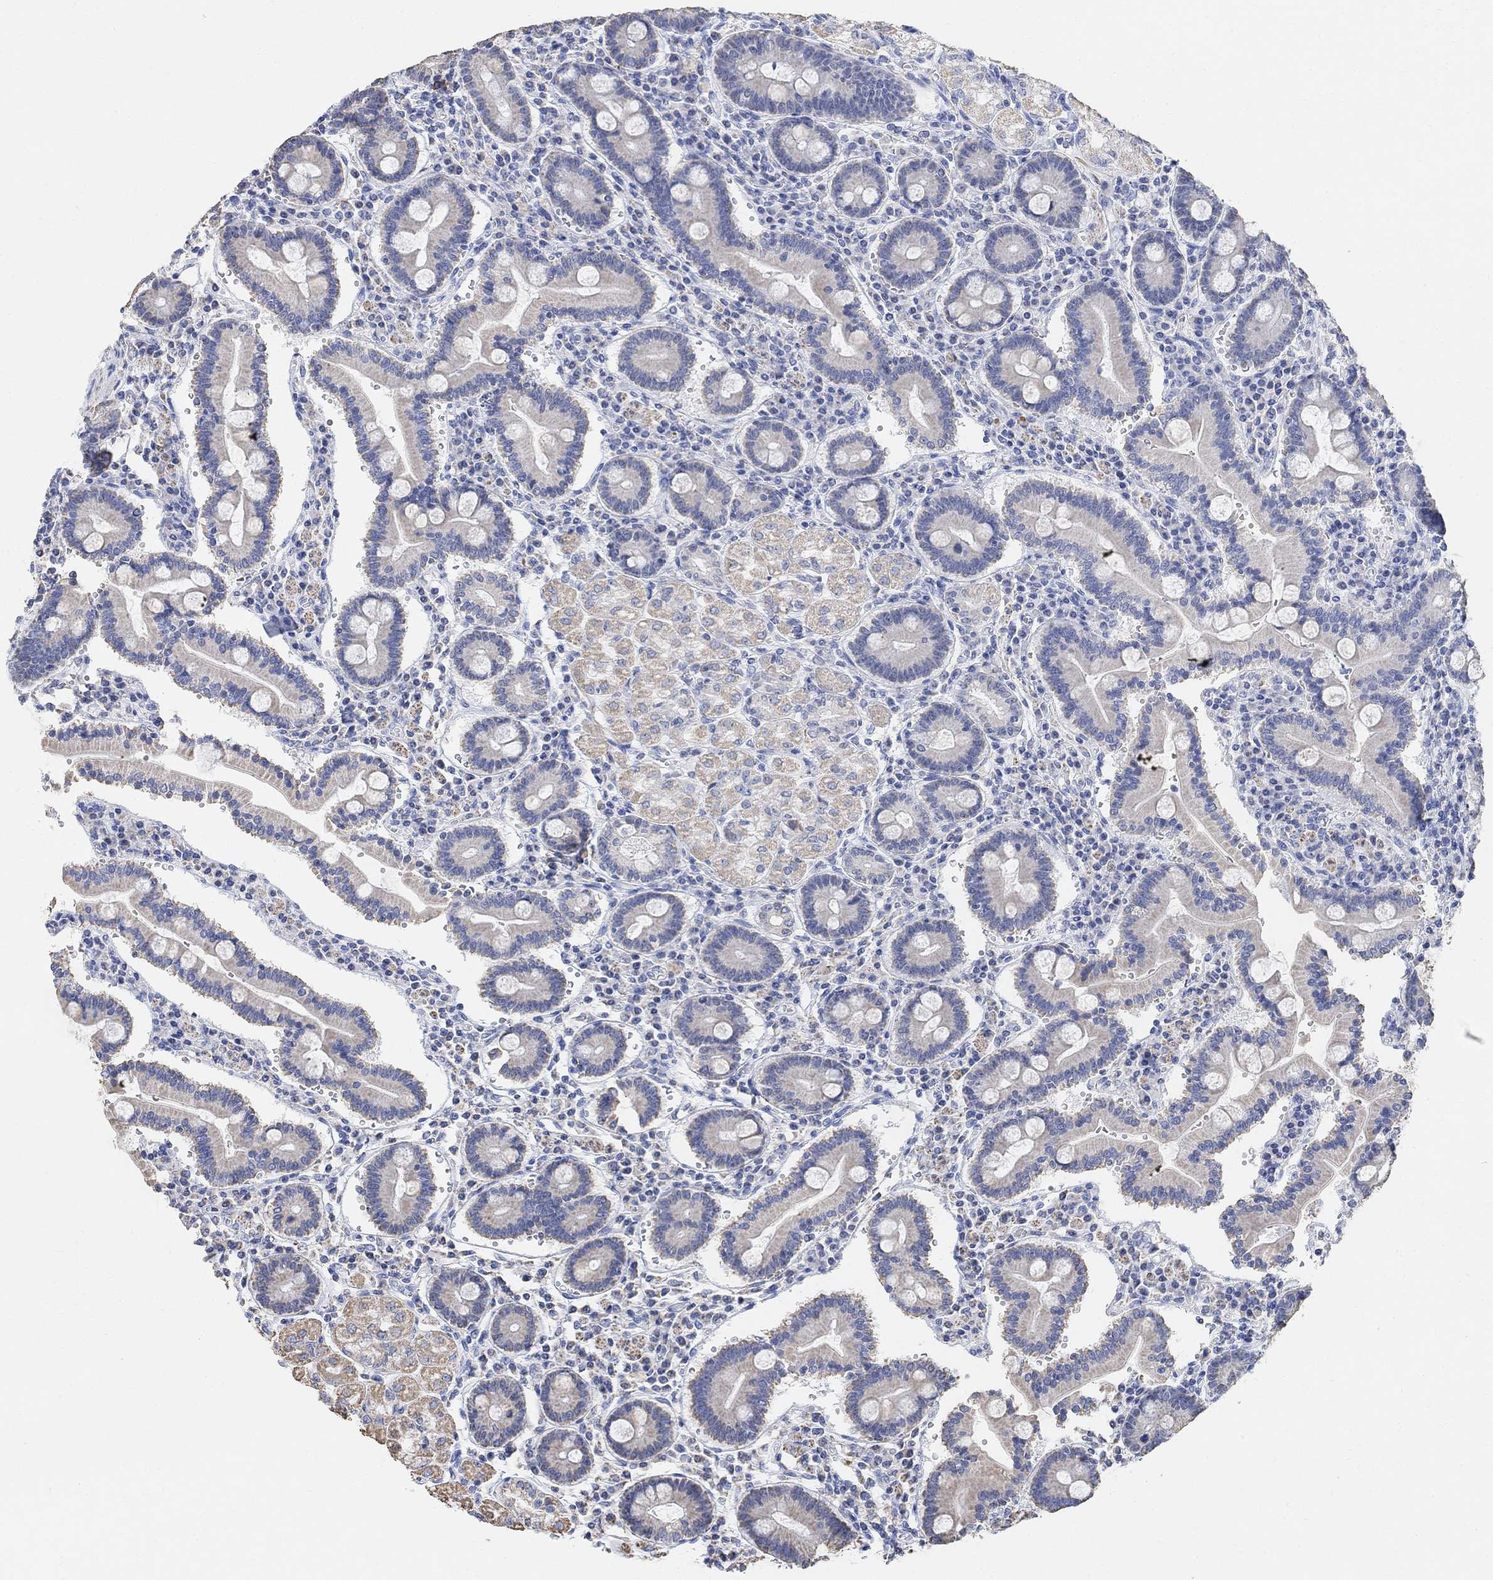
{"staining": {"intensity": "negative", "quantity": "none", "location": "none"}, "tissue": "duodenum", "cell_type": "Glandular cells", "image_type": "normal", "snomed": [{"axis": "morphology", "description": "Normal tissue, NOS"}, {"axis": "topography", "description": "Duodenum"}], "caption": "Protein analysis of normal duodenum exhibits no significant positivity in glandular cells. The staining is performed using DAB (3,3'-diaminobenzidine) brown chromogen with nuclei counter-stained in using hematoxylin.", "gene": "SYT12", "patient": {"sex": "female", "age": 62}}